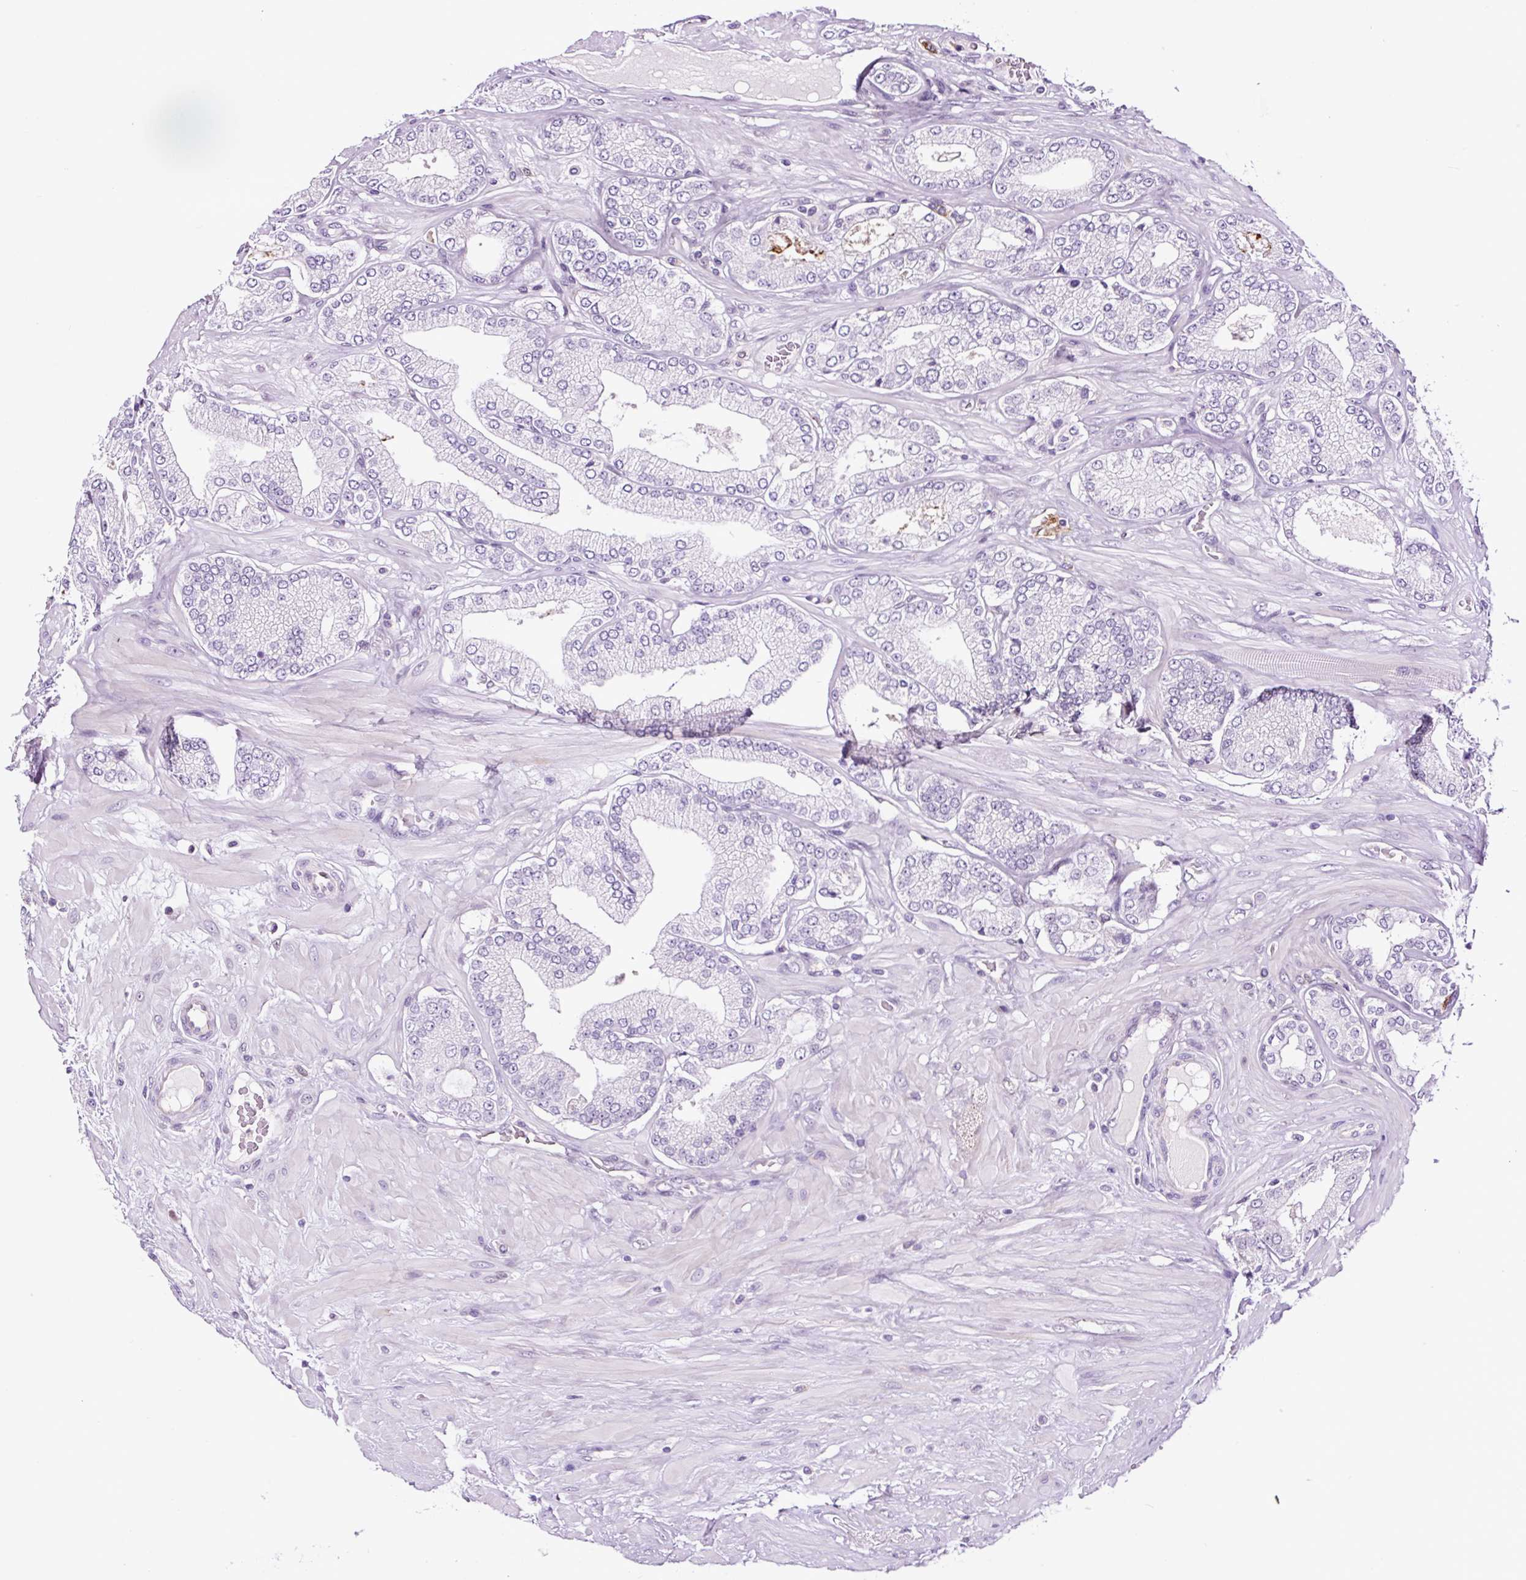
{"staining": {"intensity": "negative", "quantity": "none", "location": "none"}, "tissue": "prostate cancer", "cell_type": "Tumor cells", "image_type": "cancer", "snomed": [{"axis": "morphology", "description": "Adenocarcinoma, High grade"}, {"axis": "topography", "description": "Prostate"}], "caption": "This is an IHC image of human prostate cancer. There is no positivity in tumor cells.", "gene": "TAFA3", "patient": {"sex": "male", "age": 68}}